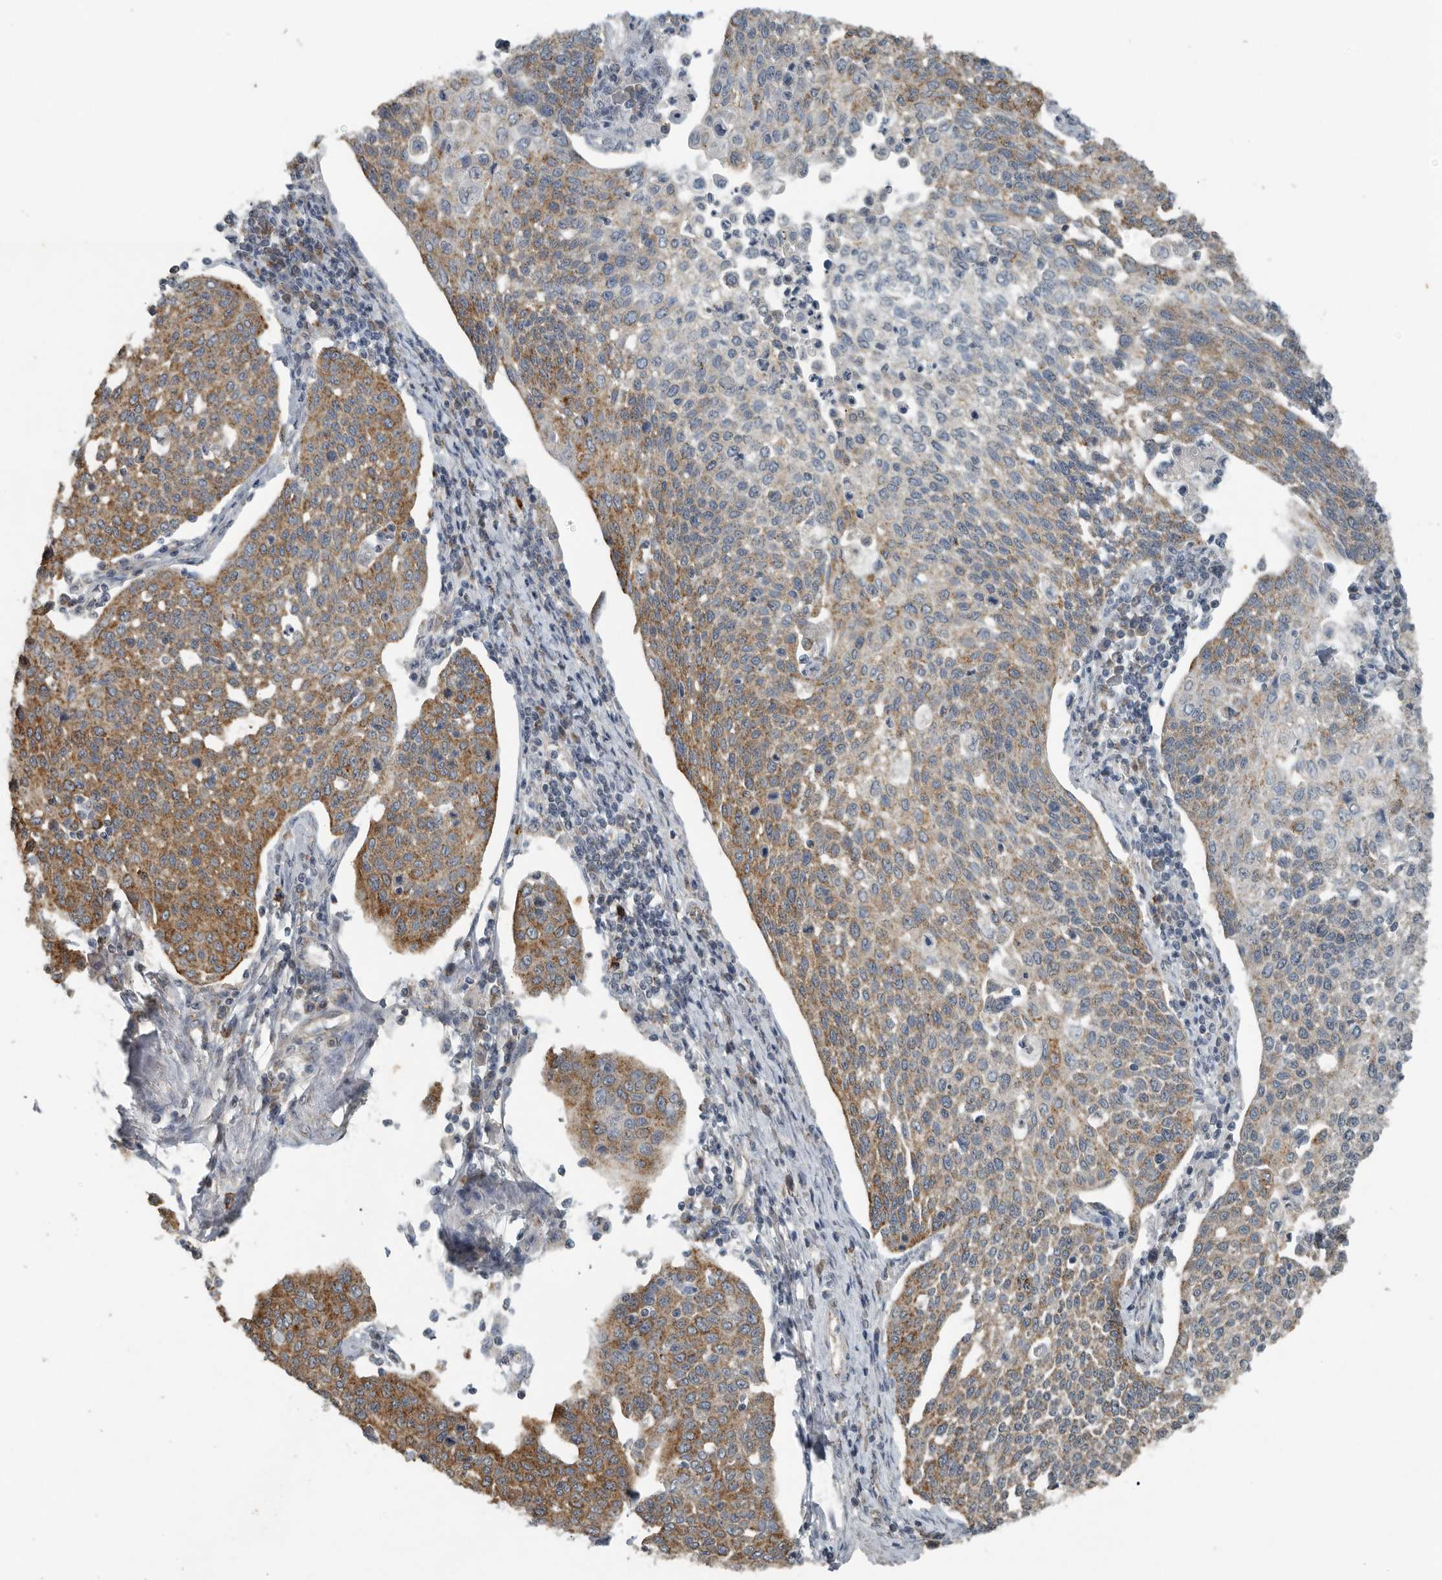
{"staining": {"intensity": "moderate", "quantity": "25%-75%", "location": "cytoplasmic/membranous"}, "tissue": "cervical cancer", "cell_type": "Tumor cells", "image_type": "cancer", "snomed": [{"axis": "morphology", "description": "Squamous cell carcinoma, NOS"}, {"axis": "topography", "description": "Cervix"}], "caption": "Brown immunohistochemical staining in human cervical cancer (squamous cell carcinoma) reveals moderate cytoplasmic/membranous positivity in about 25%-75% of tumor cells. Immunohistochemistry (ihc) stains the protein of interest in brown and the nuclei are stained blue.", "gene": "AFAP1", "patient": {"sex": "female", "age": 34}}